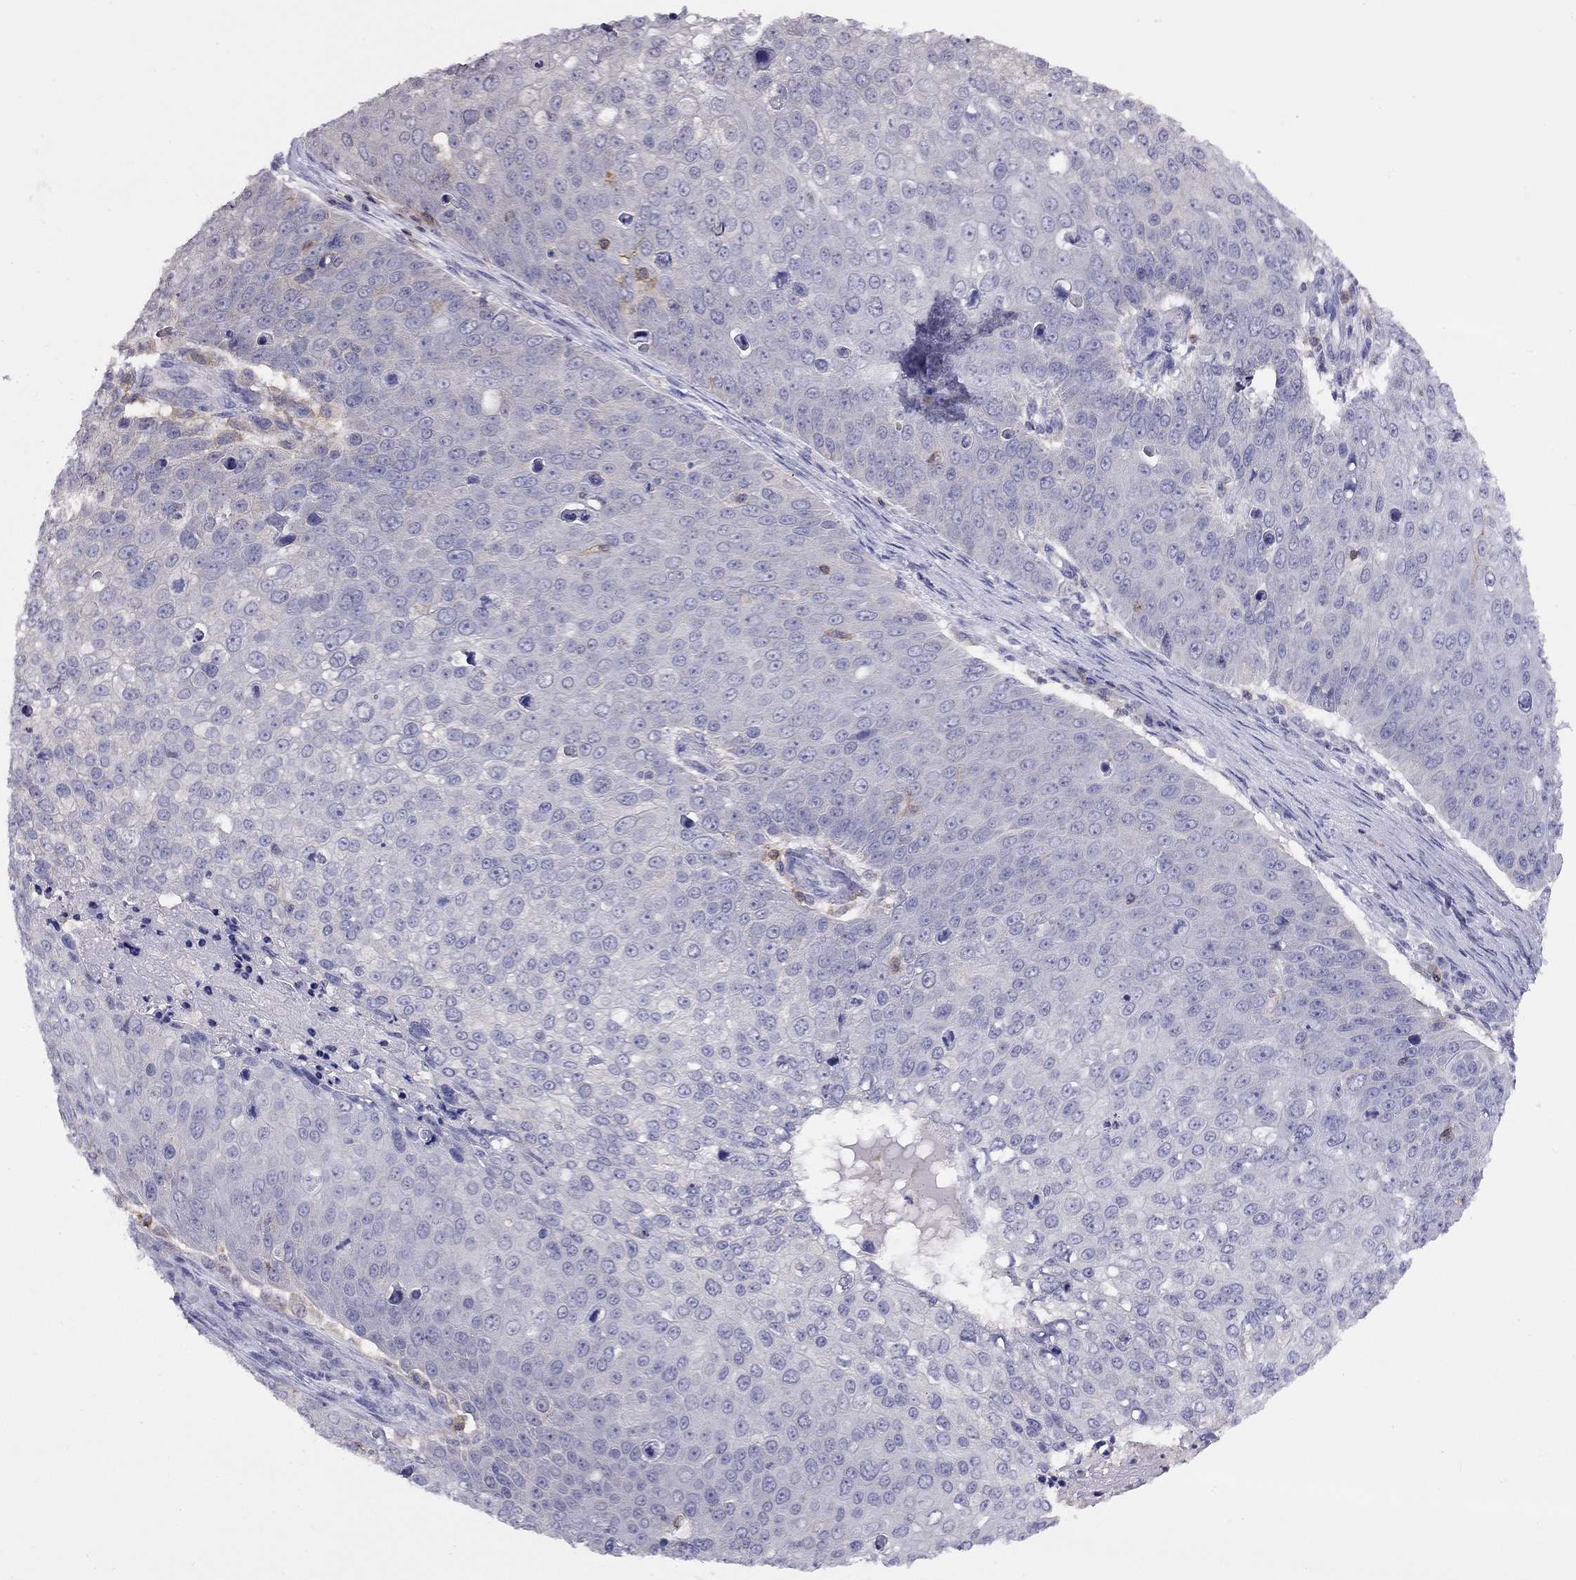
{"staining": {"intensity": "negative", "quantity": "none", "location": "none"}, "tissue": "skin cancer", "cell_type": "Tumor cells", "image_type": "cancer", "snomed": [{"axis": "morphology", "description": "Squamous cell carcinoma, NOS"}, {"axis": "topography", "description": "Skin"}], "caption": "DAB immunohistochemical staining of human skin cancer (squamous cell carcinoma) reveals no significant expression in tumor cells.", "gene": "CITED1", "patient": {"sex": "male", "age": 71}}